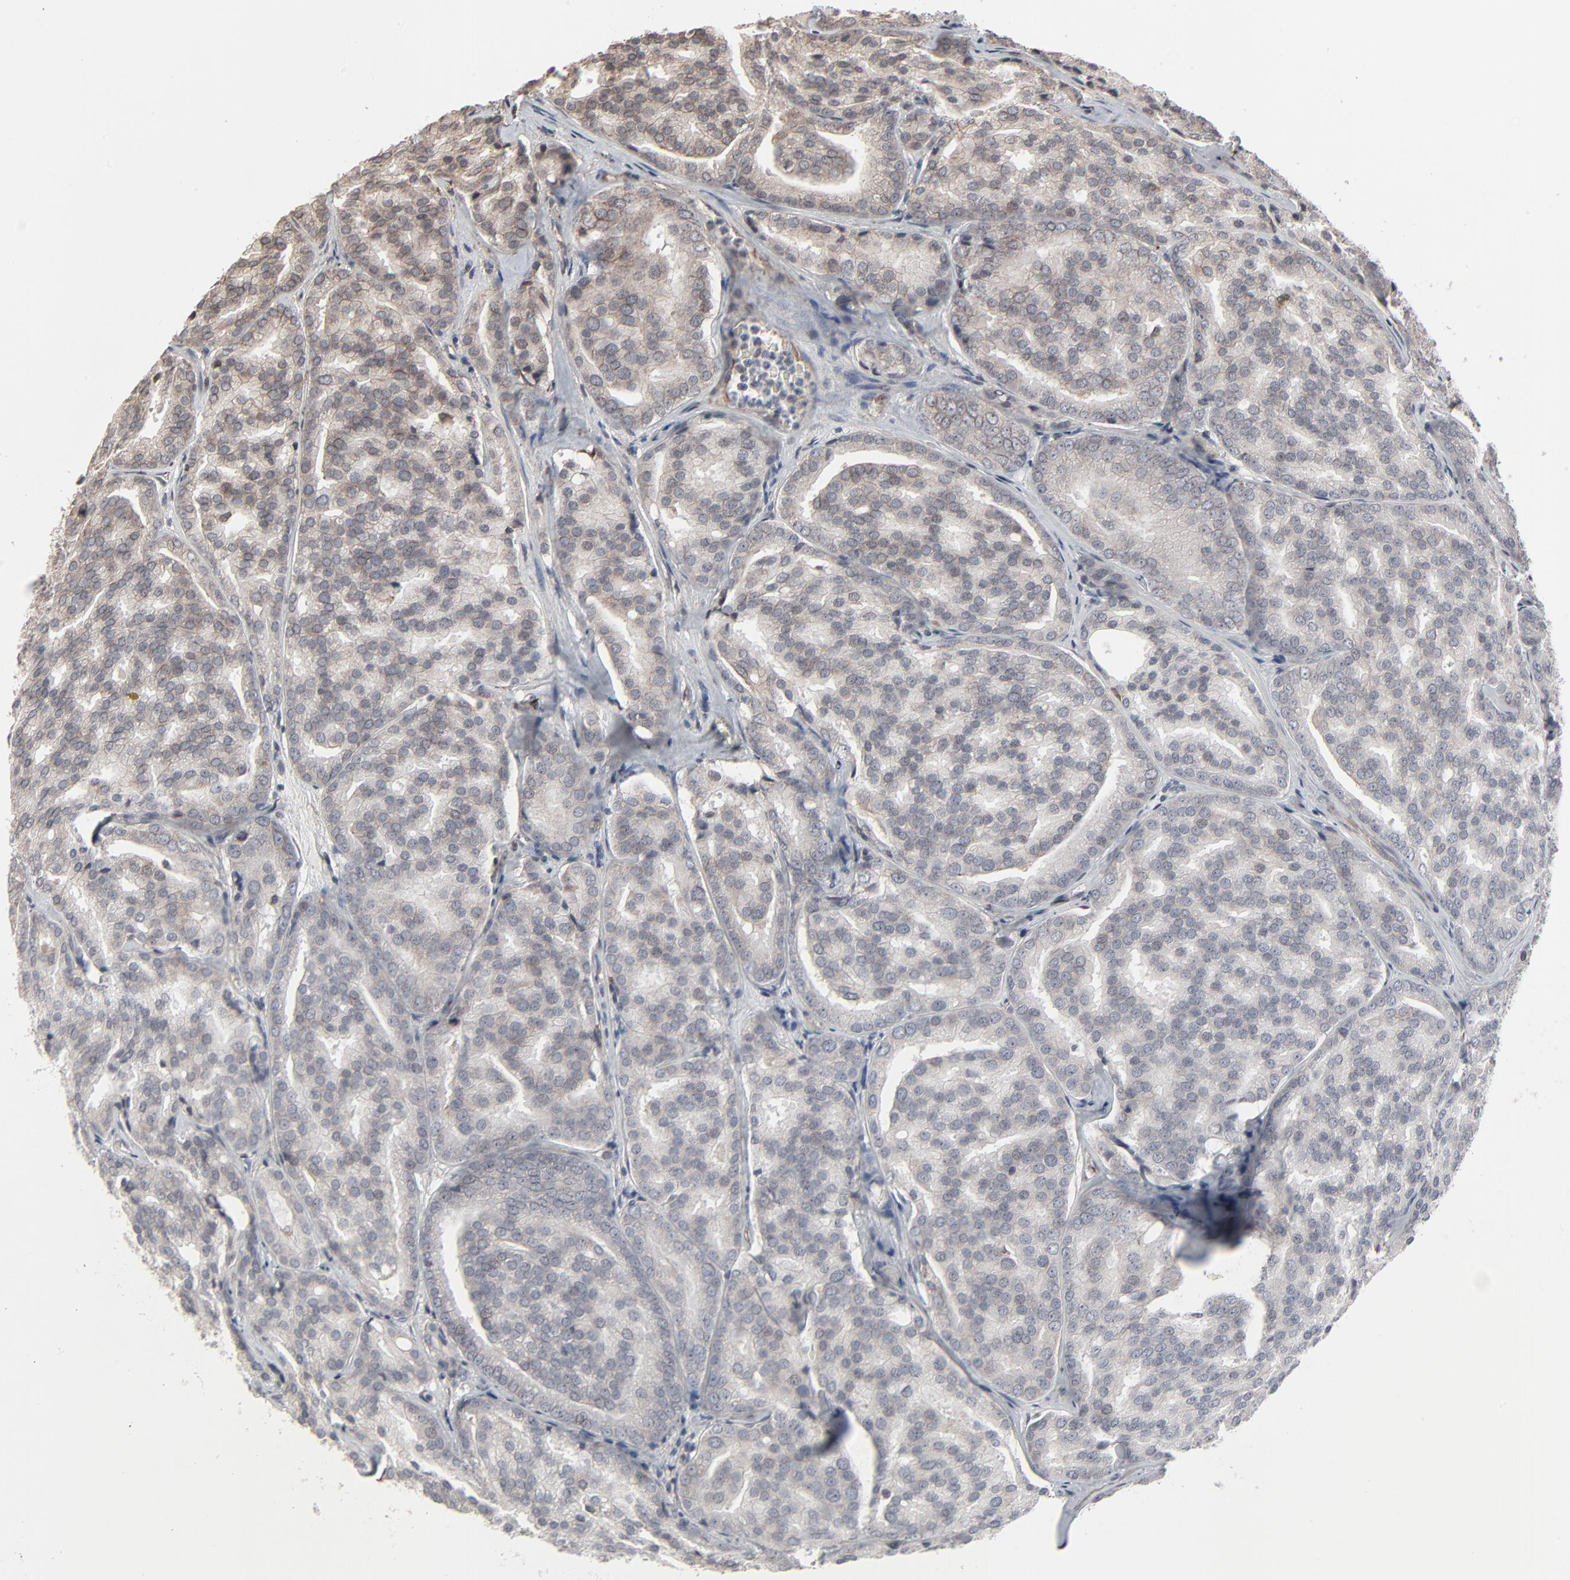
{"staining": {"intensity": "weak", "quantity": ">75%", "location": "cytoplasmic/membranous"}, "tissue": "prostate cancer", "cell_type": "Tumor cells", "image_type": "cancer", "snomed": [{"axis": "morphology", "description": "Adenocarcinoma, High grade"}, {"axis": "topography", "description": "Prostate"}], "caption": "IHC of prostate high-grade adenocarcinoma displays low levels of weak cytoplasmic/membranous positivity in about >75% of tumor cells.", "gene": "CTNND1", "patient": {"sex": "male", "age": 64}}